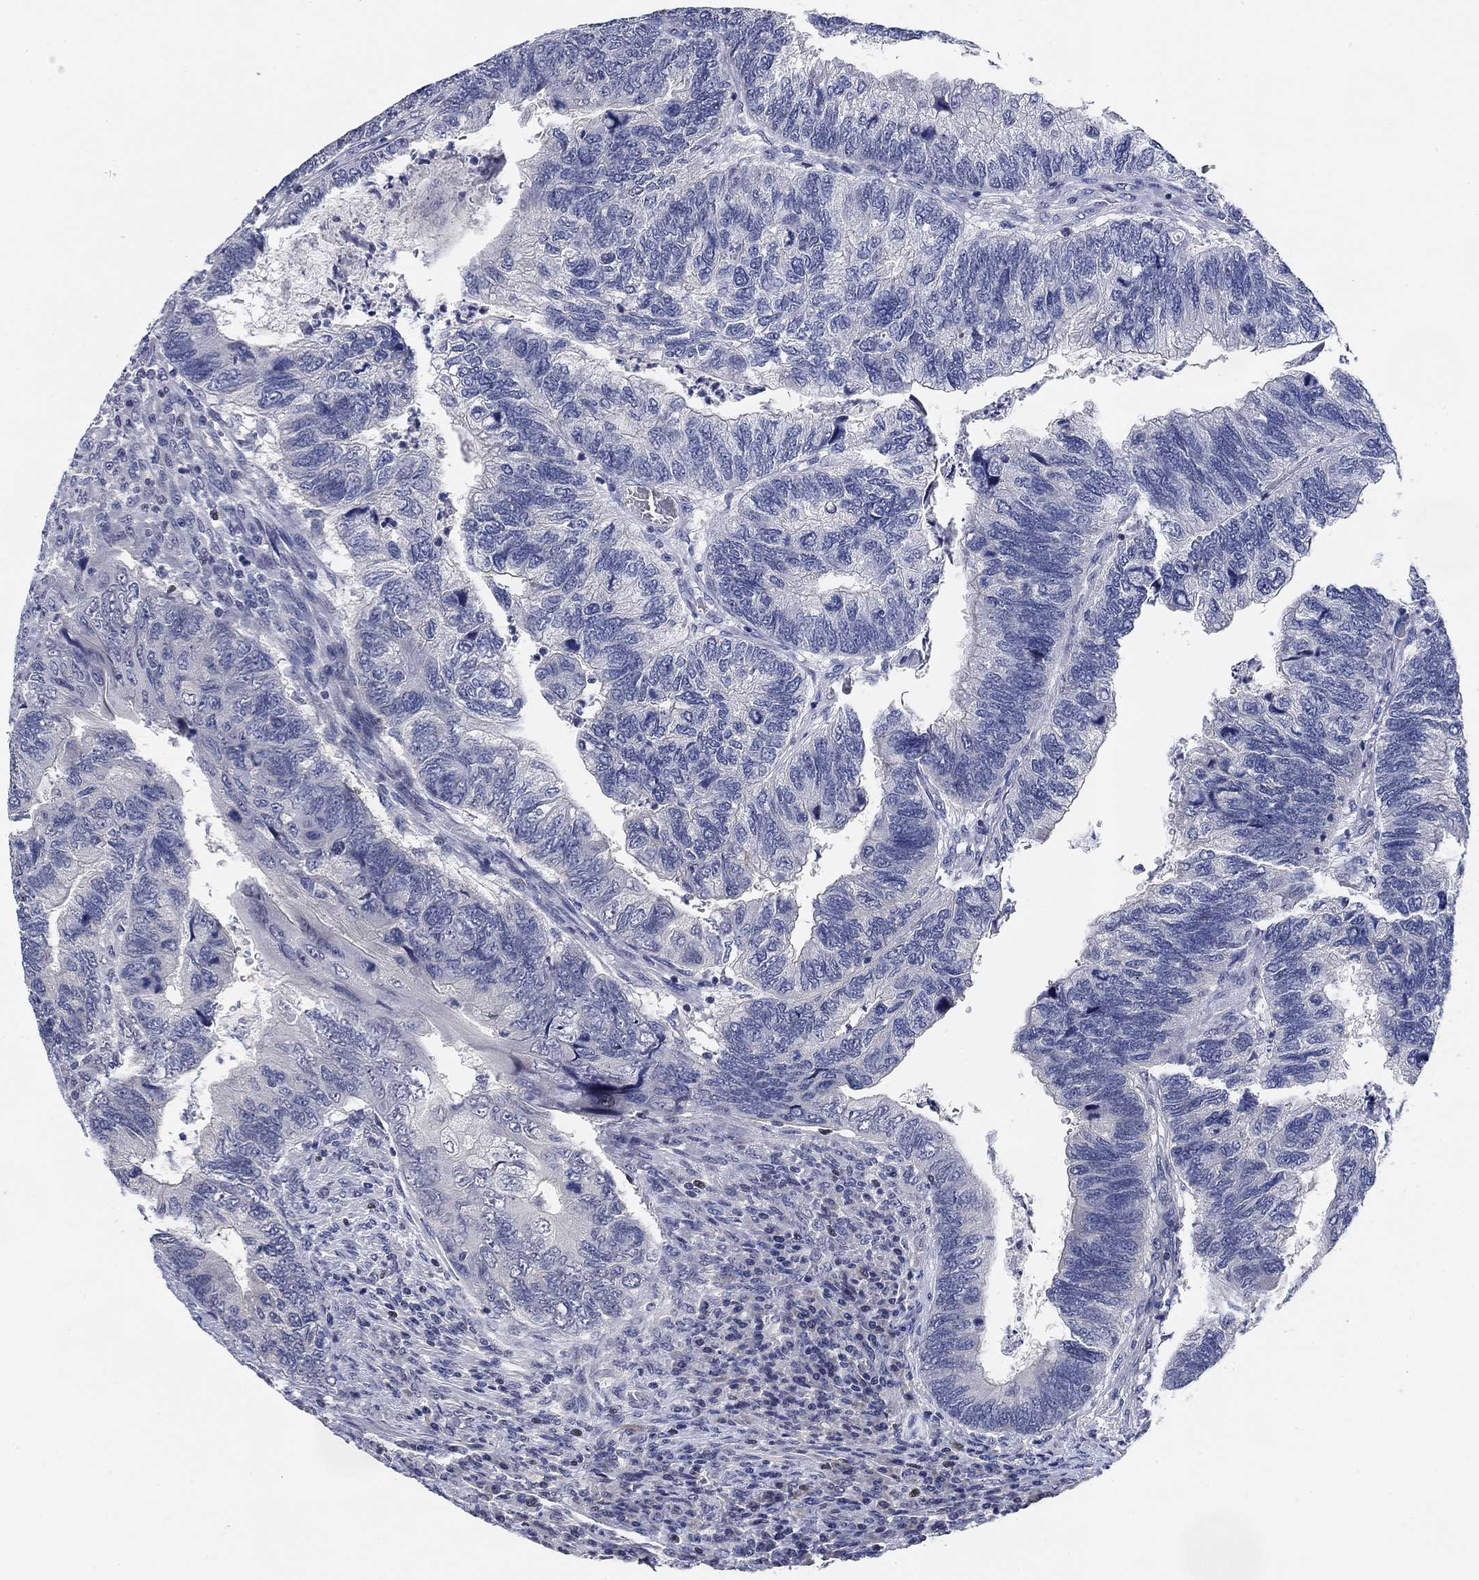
{"staining": {"intensity": "negative", "quantity": "none", "location": "none"}, "tissue": "colorectal cancer", "cell_type": "Tumor cells", "image_type": "cancer", "snomed": [{"axis": "morphology", "description": "Adenocarcinoma, NOS"}, {"axis": "topography", "description": "Colon"}], "caption": "This is an immunohistochemistry (IHC) histopathology image of colorectal cancer (adenocarcinoma). There is no positivity in tumor cells.", "gene": "DAZL", "patient": {"sex": "female", "age": 67}}